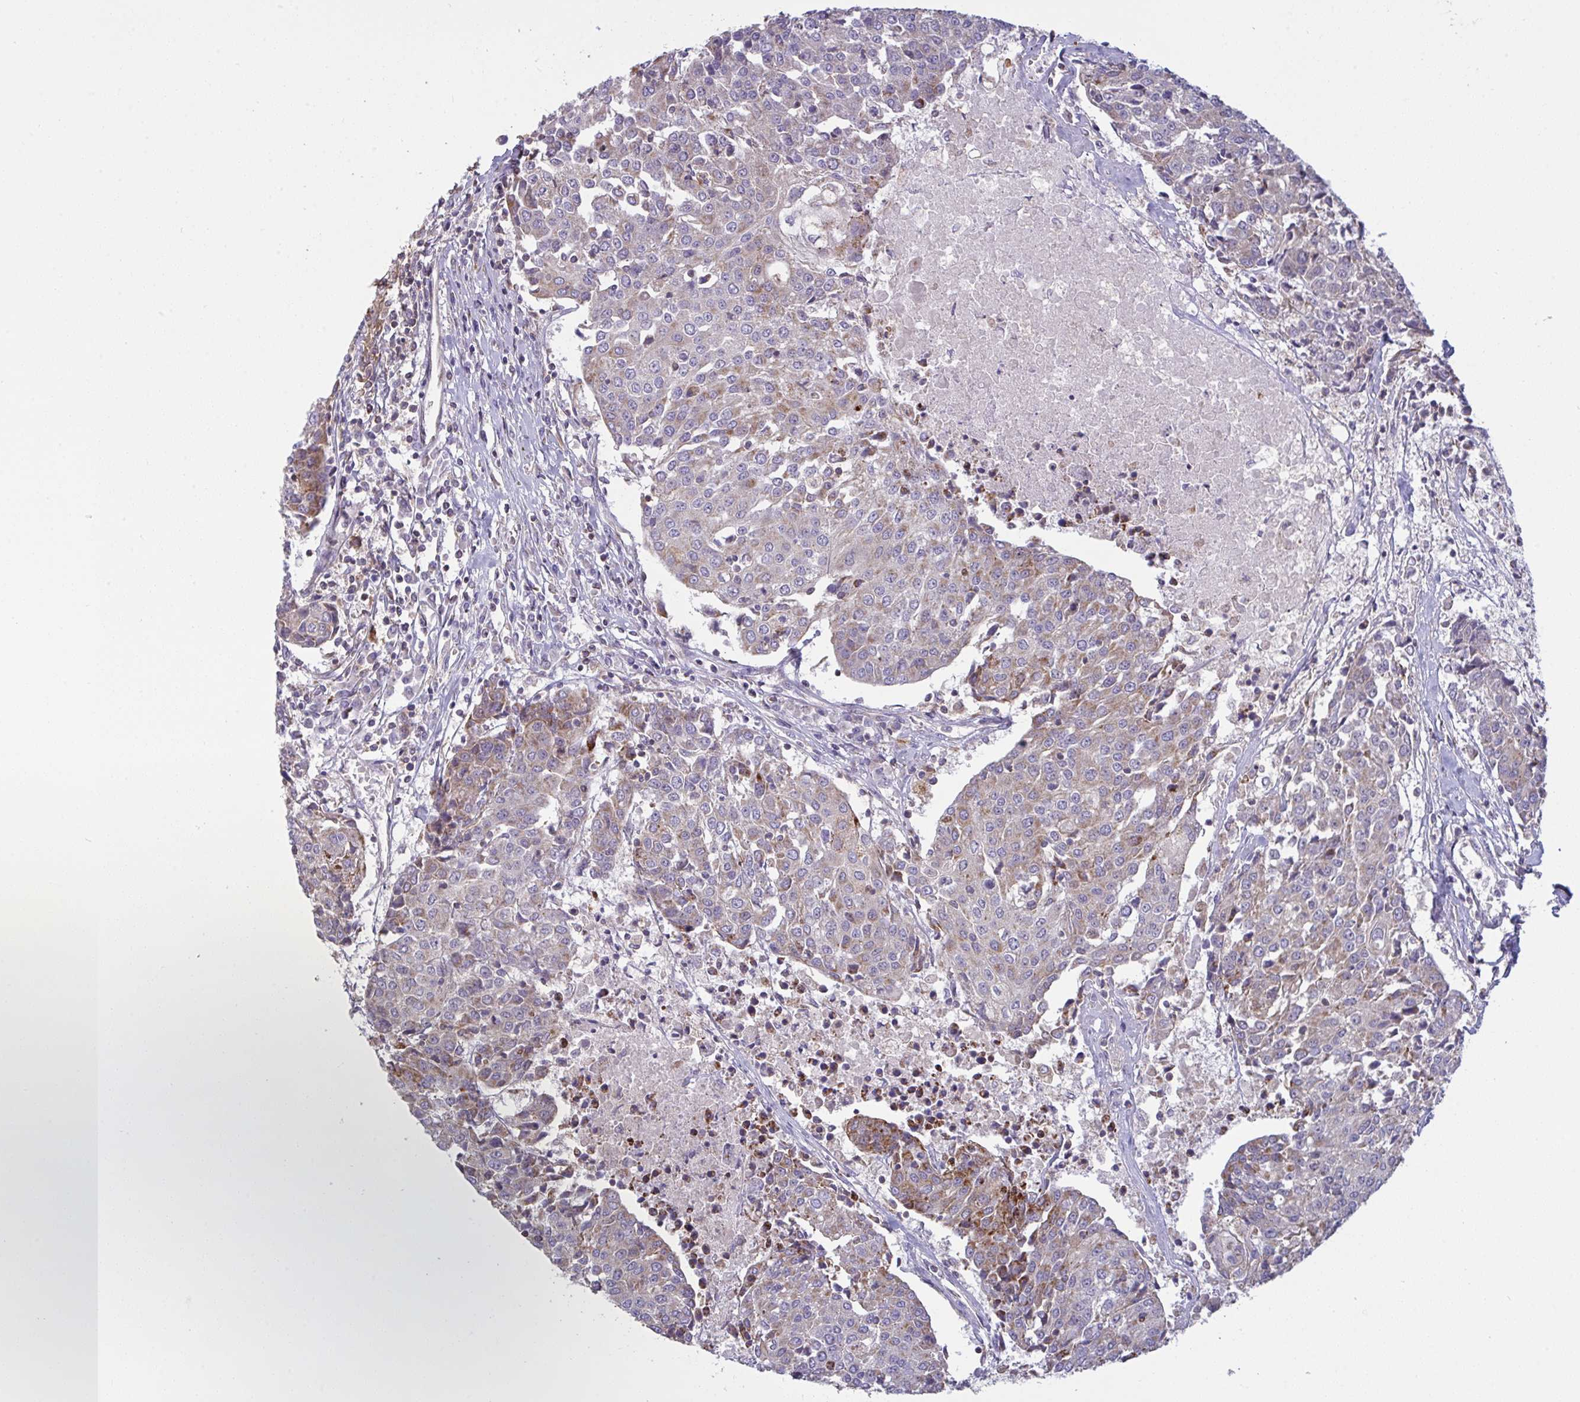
{"staining": {"intensity": "weak", "quantity": "25%-75%", "location": "cytoplasmic/membranous"}, "tissue": "urothelial cancer", "cell_type": "Tumor cells", "image_type": "cancer", "snomed": [{"axis": "morphology", "description": "Urothelial carcinoma, High grade"}, {"axis": "topography", "description": "Urinary bladder"}], "caption": "Immunohistochemistry (IHC) staining of urothelial carcinoma (high-grade), which shows low levels of weak cytoplasmic/membranous positivity in about 25%-75% of tumor cells indicating weak cytoplasmic/membranous protein expression. The staining was performed using DAB (3,3'-diaminobenzidine) (brown) for protein detection and nuclei were counterstained in hematoxylin (blue).", "gene": "MICOS10", "patient": {"sex": "female", "age": 85}}